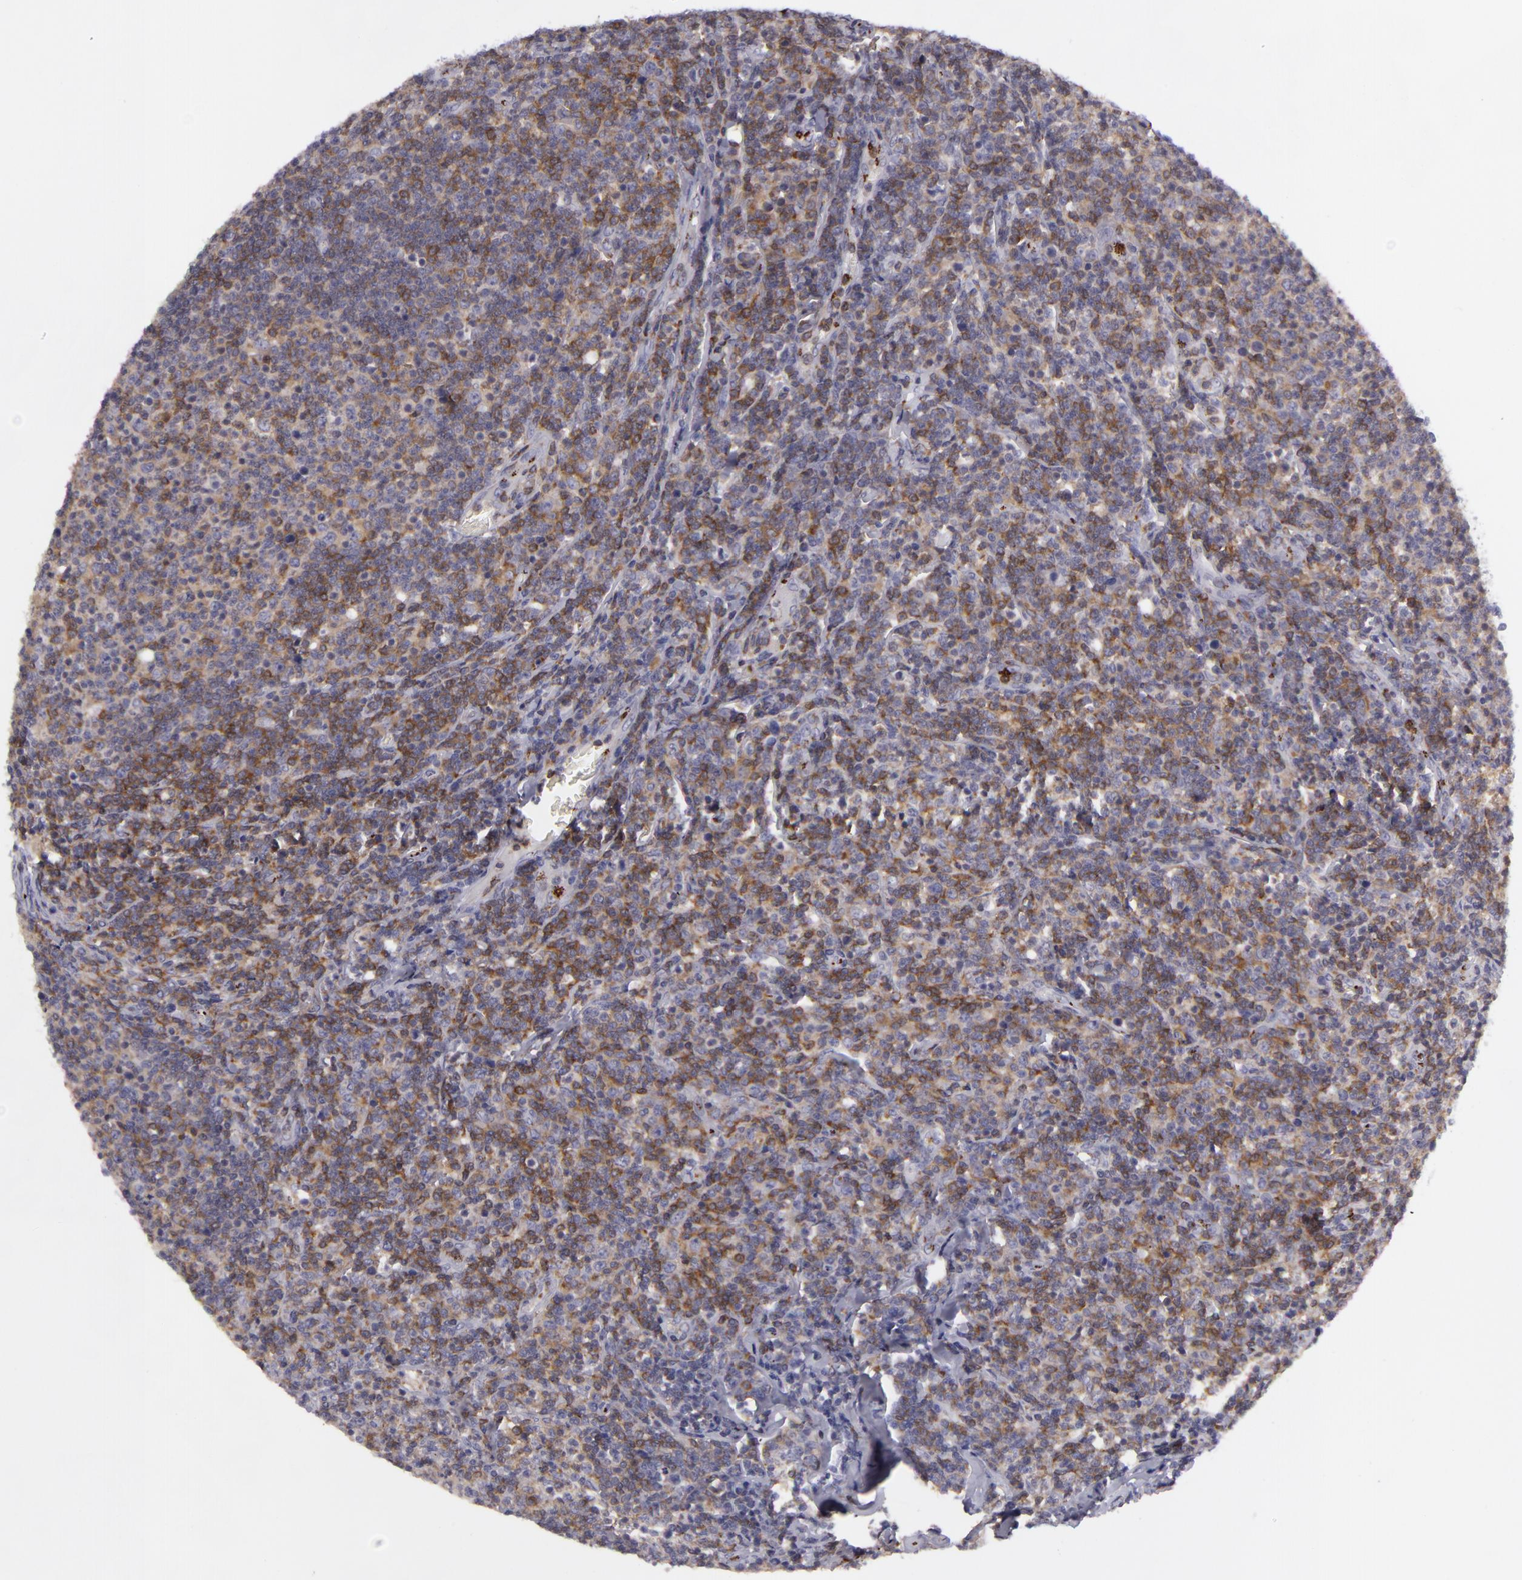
{"staining": {"intensity": "weak", "quantity": "25%-75%", "location": "cytoplasmic/membranous"}, "tissue": "lymphoma", "cell_type": "Tumor cells", "image_type": "cancer", "snomed": [{"axis": "morphology", "description": "Malignant lymphoma, non-Hodgkin's type, Low grade"}, {"axis": "topography", "description": "Lymph node"}], "caption": "A low amount of weak cytoplasmic/membranous expression is appreciated in about 25%-75% of tumor cells in low-grade malignant lymphoma, non-Hodgkin's type tissue. (IHC, brightfield microscopy, high magnification).", "gene": "KCNAB2", "patient": {"sex": "male", "age": 74}}